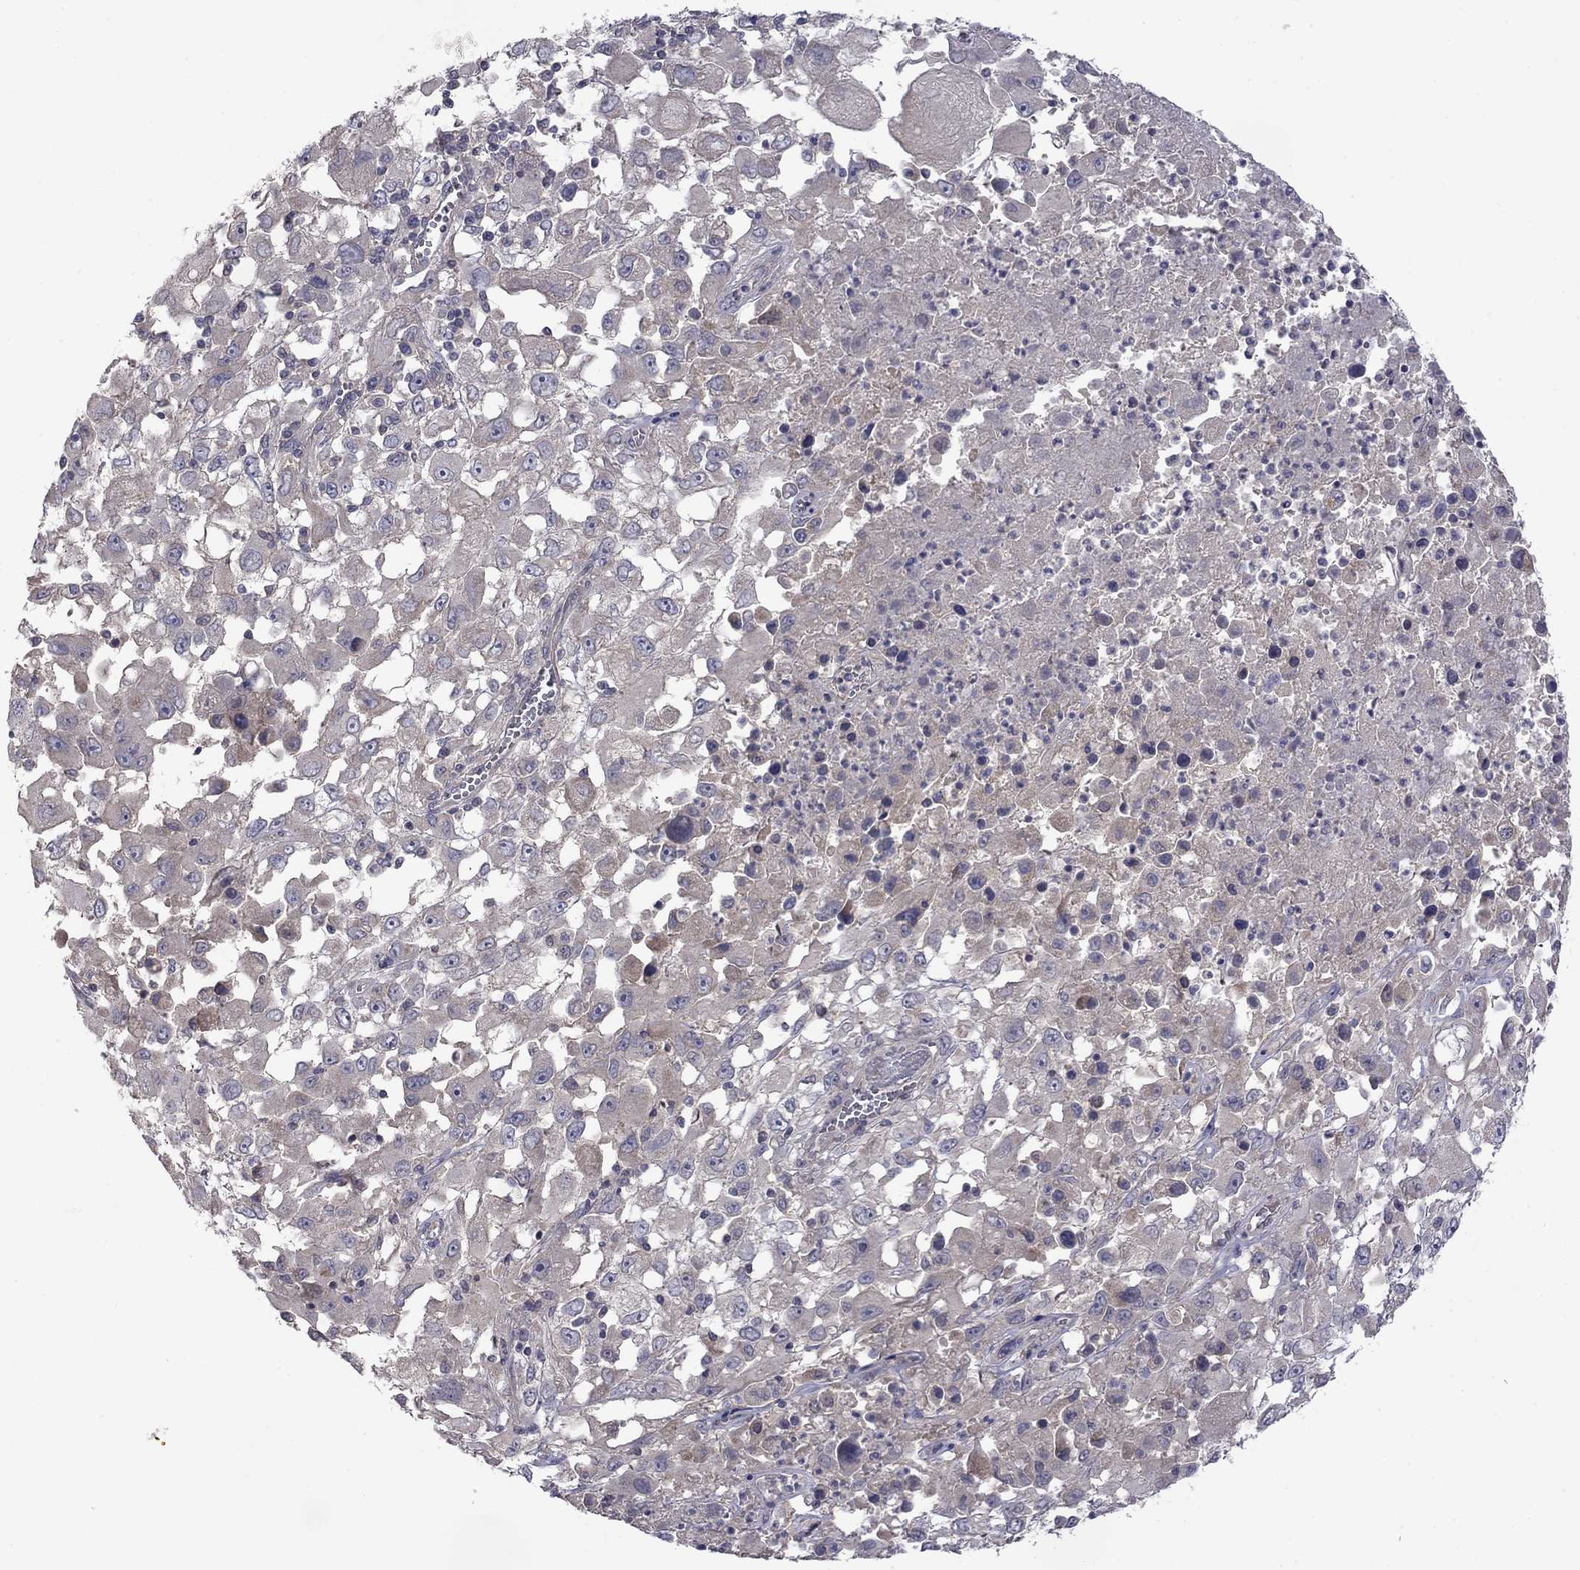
{"staining": {"intensity": "negative", "quantity": "none", "location": "none"}, "tissue": "melanoma", "cell_type": "Tumor cells", "image_type": "cancer", "snomed": [{"axis": "morphology", "description": "Malignant melanoma, Metastatic site"}, {"axis": "topography", "description": "Soft tissue"}], "caption": "IHC image of human malignant melanoma (metastatic site) stained for a protein (brown), which shows no positivity in tumor cells.", "gene": "SLC39A14", "patient": {"sex": "male", "age": 50}}